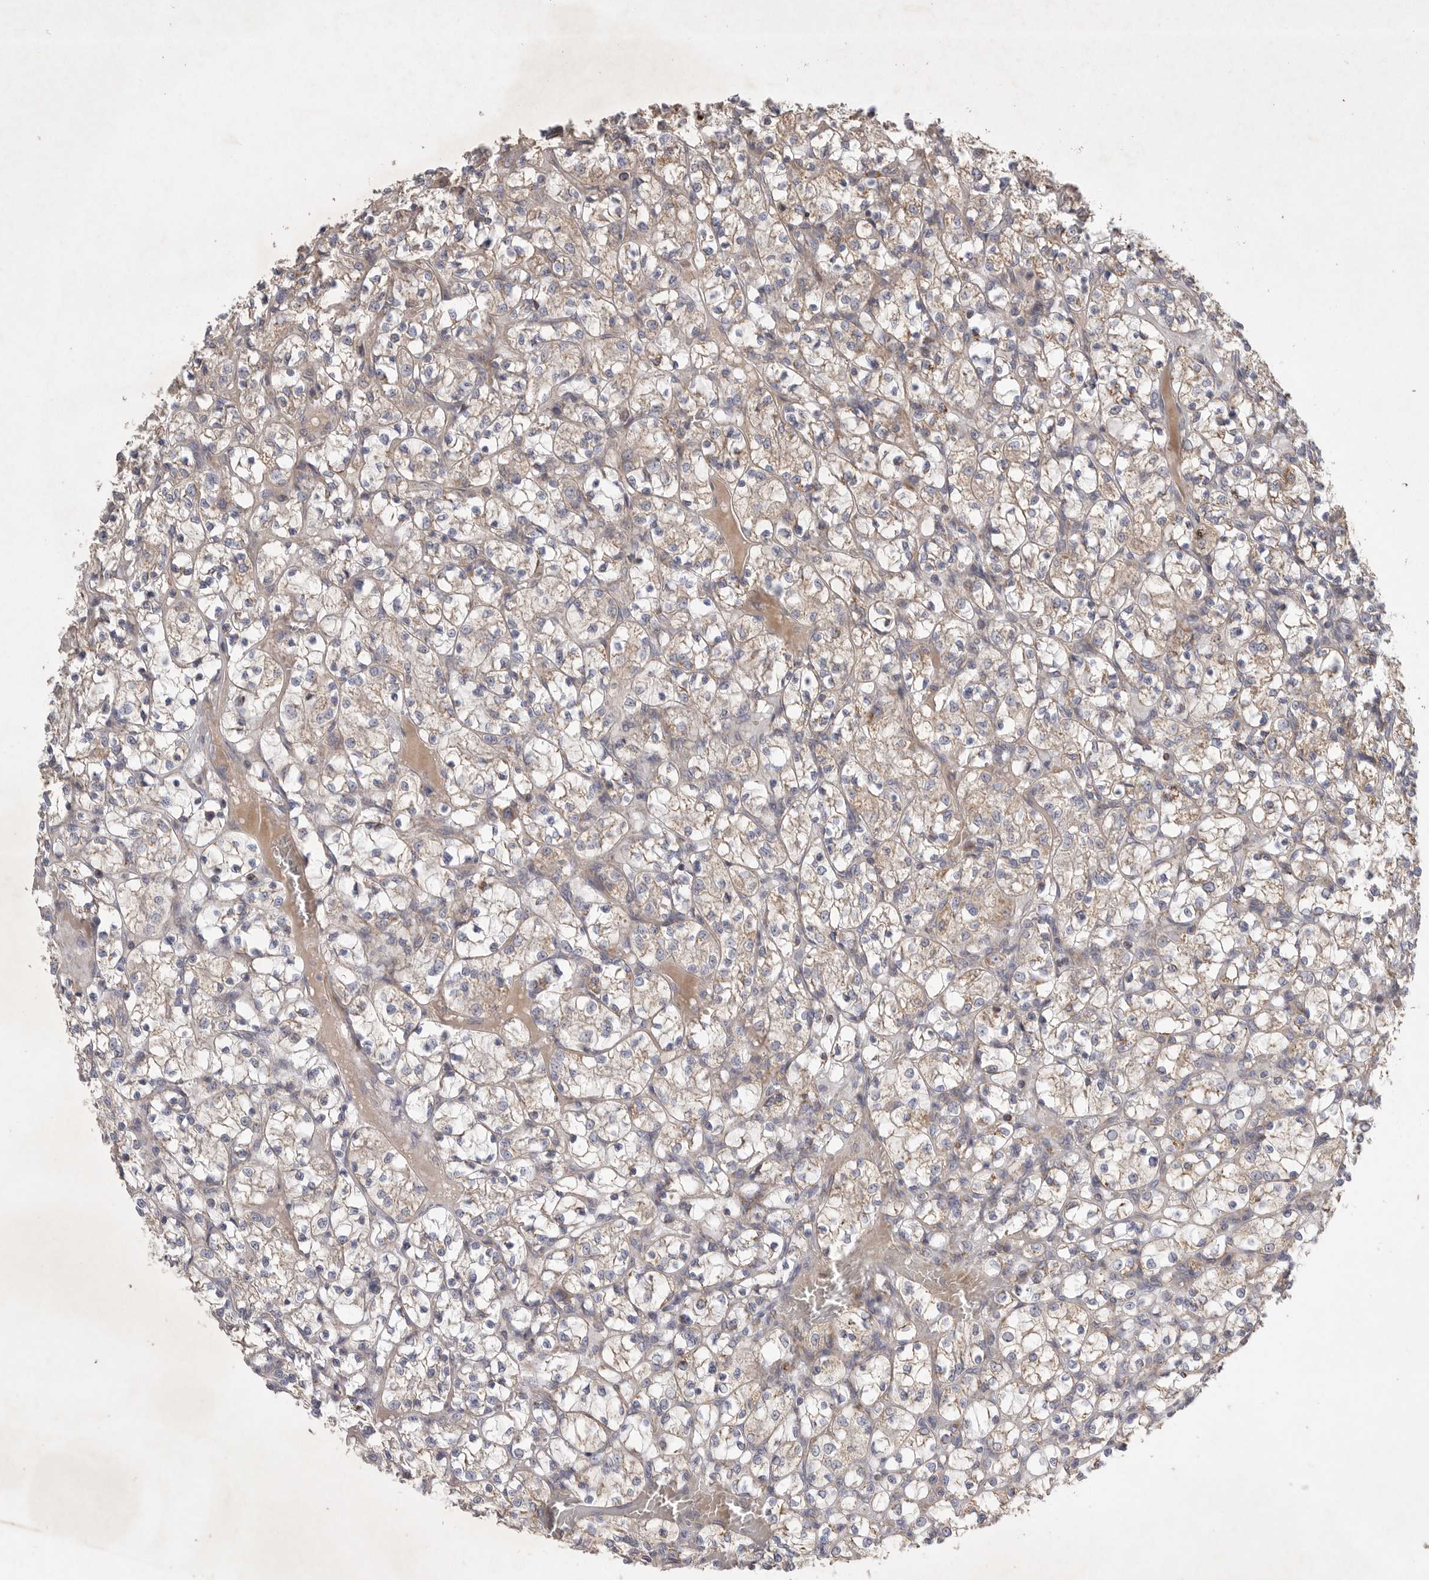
{"staining": {"intensity": "weak", "quantity": "25%-75%", "location": "cytoplasmic/membranous"}, "tissue": "renal cancer", "cell_type": "Tumor cells", "image_type": "cancer", "snomed": [{"axis": "morphology", "description": "Adenocarcinoma, NOS"}, {"axis": "topography", "description": "Kidney"}], "caption": "An image of renal cancer stained for a protein displays weak cytoplasmic/membranous brown staining in tumor cells.", "gene": "KIF21B", "patient": {"sex": "female", "age": 69}}